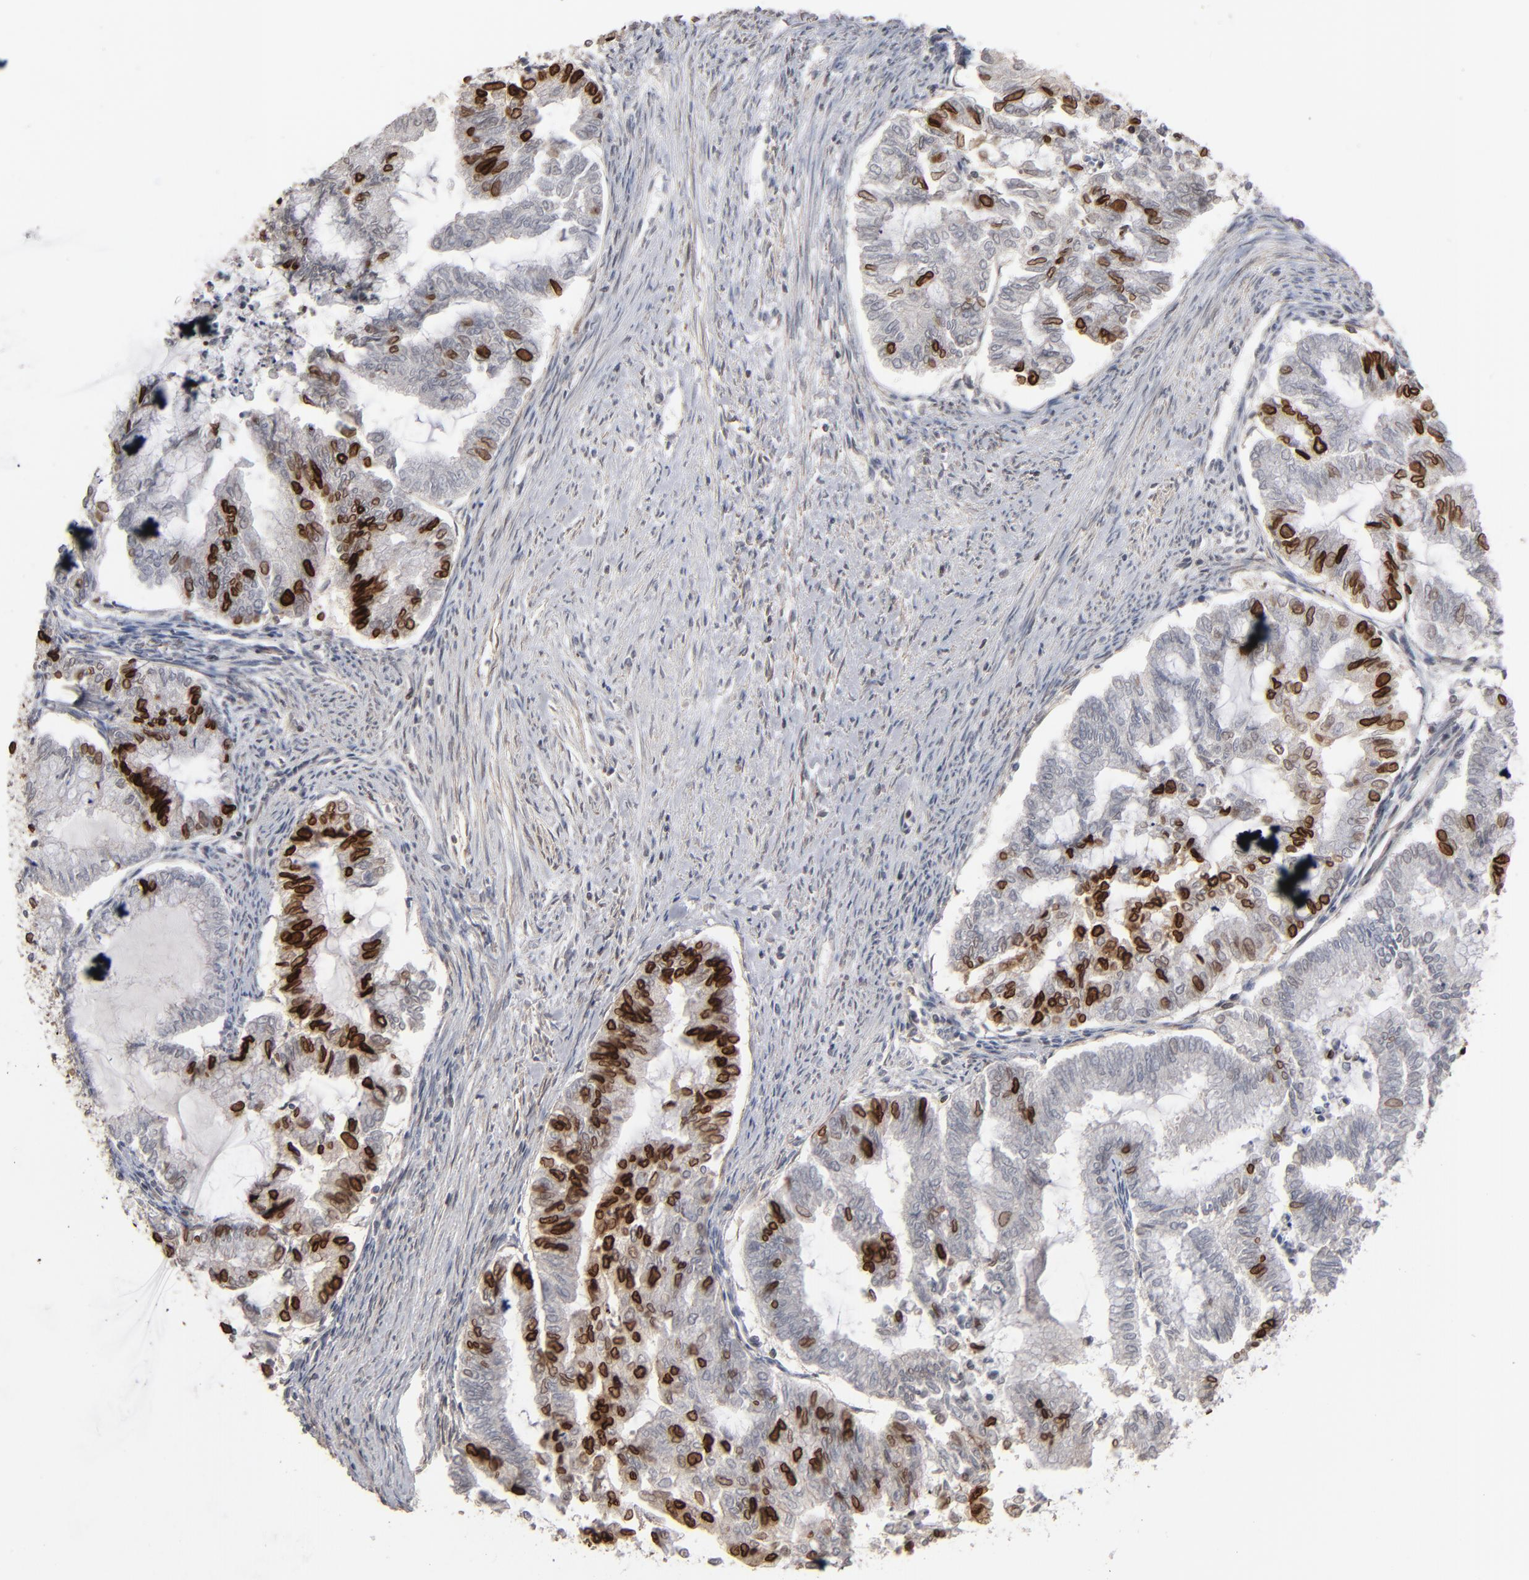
{"staining": {"intensity": "strong", "quantity": "25%-75%", "location": "cytoplasmic/membranous,nuclear"}, "tissue": "endometrial cancer", "cell_type": "Tumor cells", "image_type": "cancer", "snomed": [{"axis": "morphology", "description": "Adenocarcinoma, NOS"}, {"axis": "topography", "description": "Endometrium"}], "caption": "Protein expression analysis of human endometrial adenocarcinoma reveals strong cytoplasmic/membranous and nuclear staining in approximately 25%-75% of tumor cells.", "gene": "STAT4", "patient": {"sex": "female", "age": 79}}